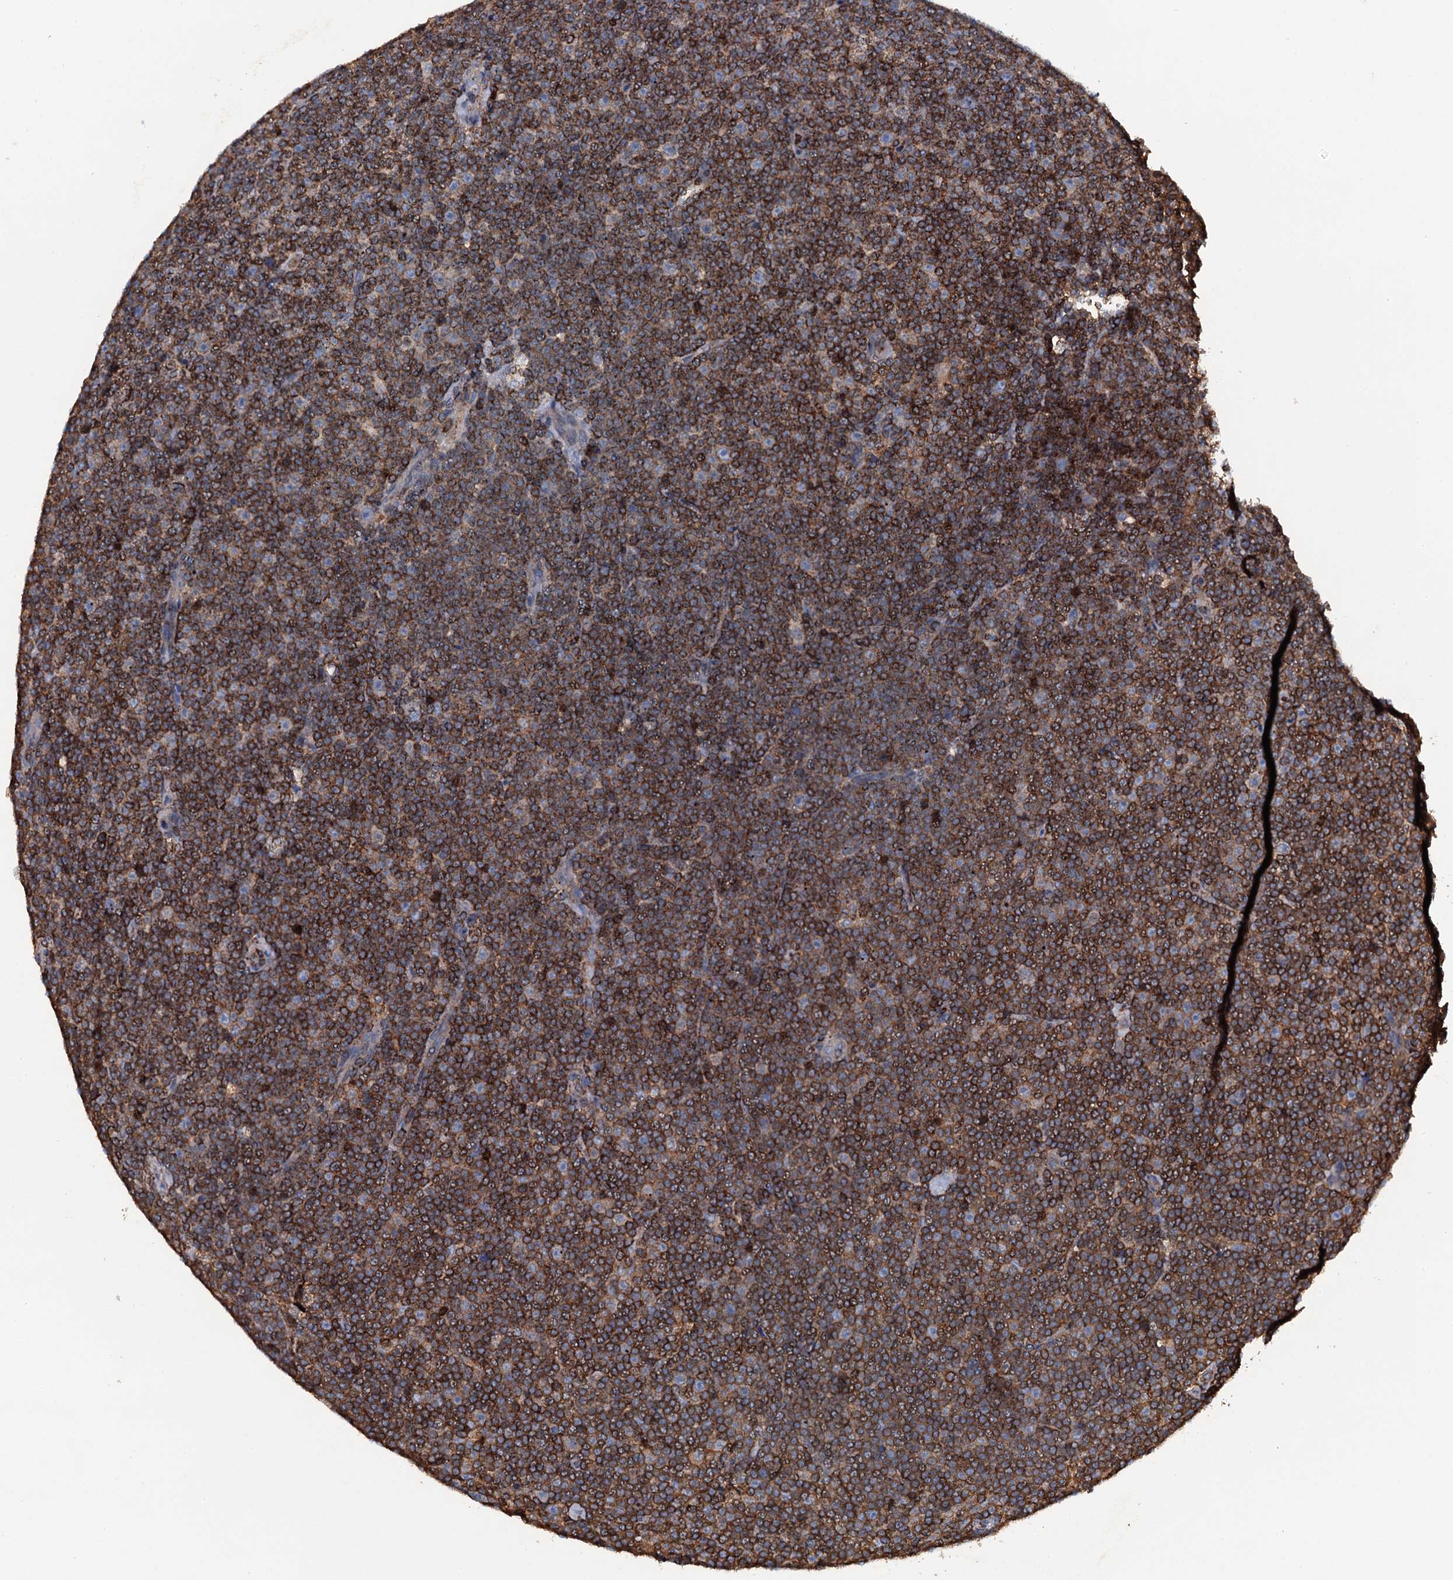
{"staining": {"intensity": "moderate", "quantity": ">75%", "location": "cytoplasmic/membranous"}, "tissue": "lymphoma", "cell_type": "Tumor cells", "image_type": "cancer", "snomed": [{"axis": "morphology", "description": "Malignant lymphoma, non-Hodgkin's type, Low grade"}, {"axis": "topography", "description": "Lymph node"}], "caption": "Tumor cells show moderate cytoplasmic/membranous staining in approximately >75% of cells in lymphoma. (IHC, brightfield microscopy, high magnification).", "gene": "MS4A4E", "patient": {"sex": "female", "age": 67}}